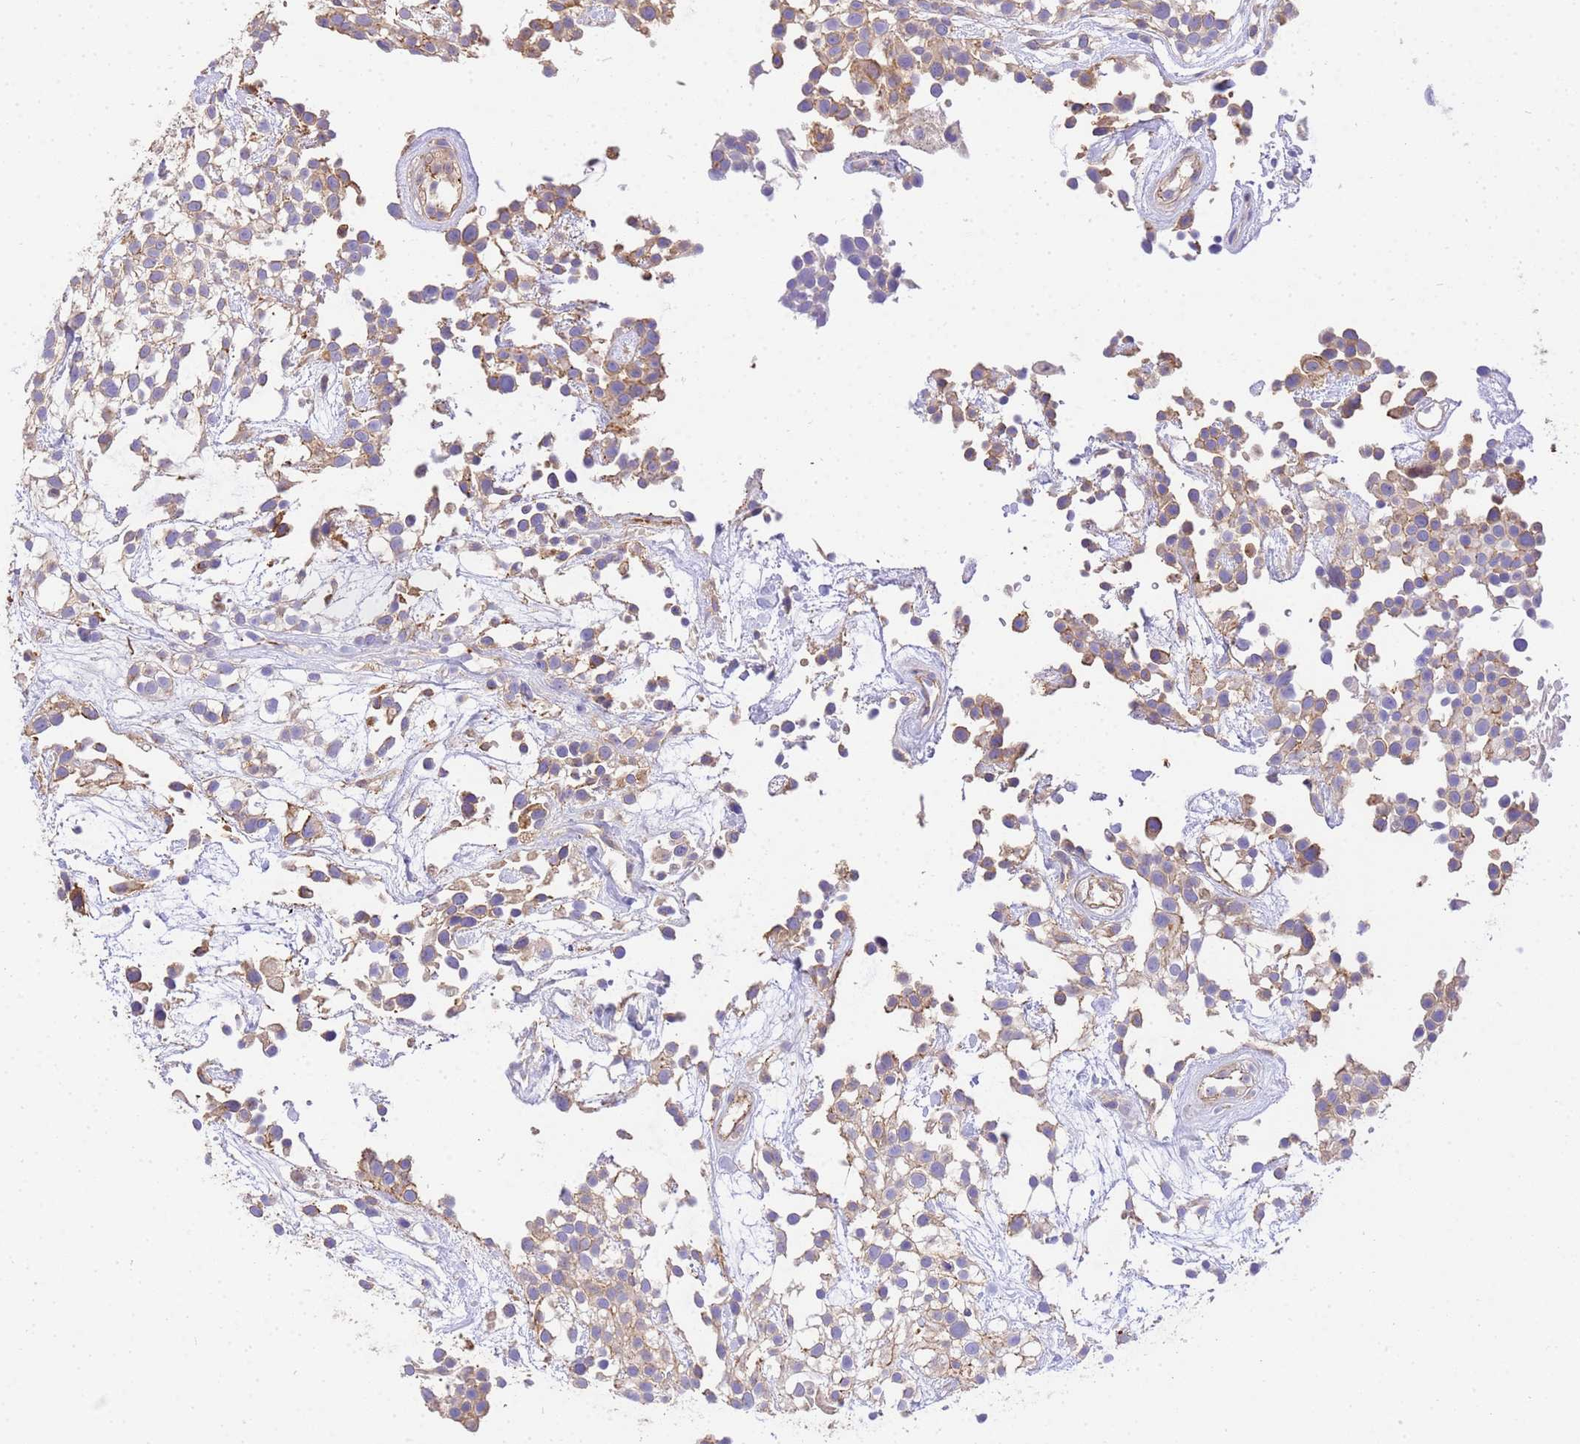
{"staining": {"intensity": "moderate", "quantity": "<25%", "location": "cytoplasmic/membranous"}, "tissue": "urothelial cancer", "cell_type": "Tumor cells", "image_type": "cancer", "snomed": [{"axis": "morphology", "description": "Urothelial carcinoma, High grade"}, {"axis": "topography", "description": "Urinary bladder"}], "caption": "Tumor cells demonstrate low levels of moderate cytoplasmic/membranous expression in approximately <25% of cells in human urothelial carcinoma (high-grade). Nuclei are stained in blue.", "gene": "WDR64", "patient": {"sex": "male", "age": 56}}